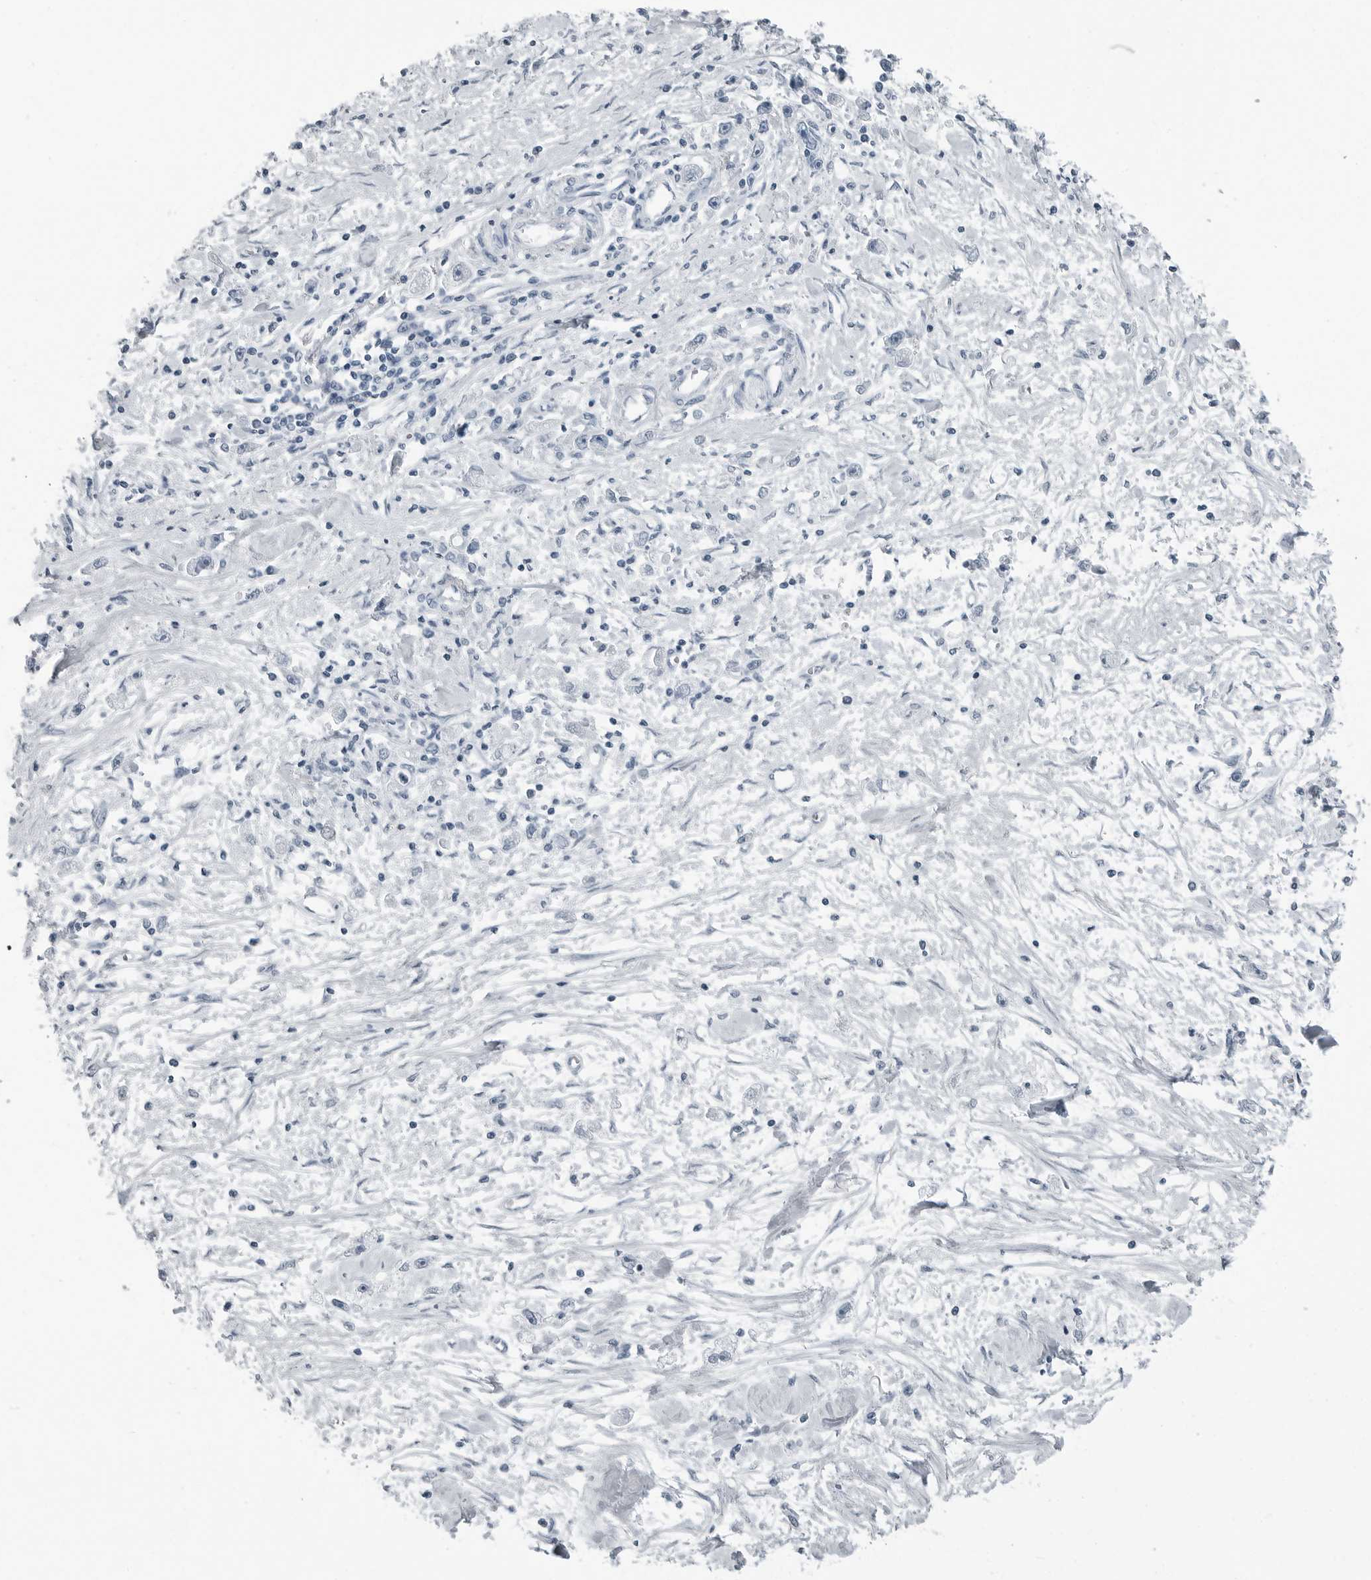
{"staining": {"intensity": "negative", "quantity": "none", "location": "none"}, "tissue": "stomach cancer", "cell_type": "Tumor cells", "image_type": "cancer", "snomed": [{"axis": "morphology", "description": "Adenocarcinoma, NOS"}, {"axis": "topography", "description": "Stomach"}], "caption": "Image shows no significant protein expression in tumor cells of adenocarcinoma (stomach). (DAB immunohistochemistry, high magnification).", "gene": "FABP6", "patient": {"sex": "female", "age": 59}}